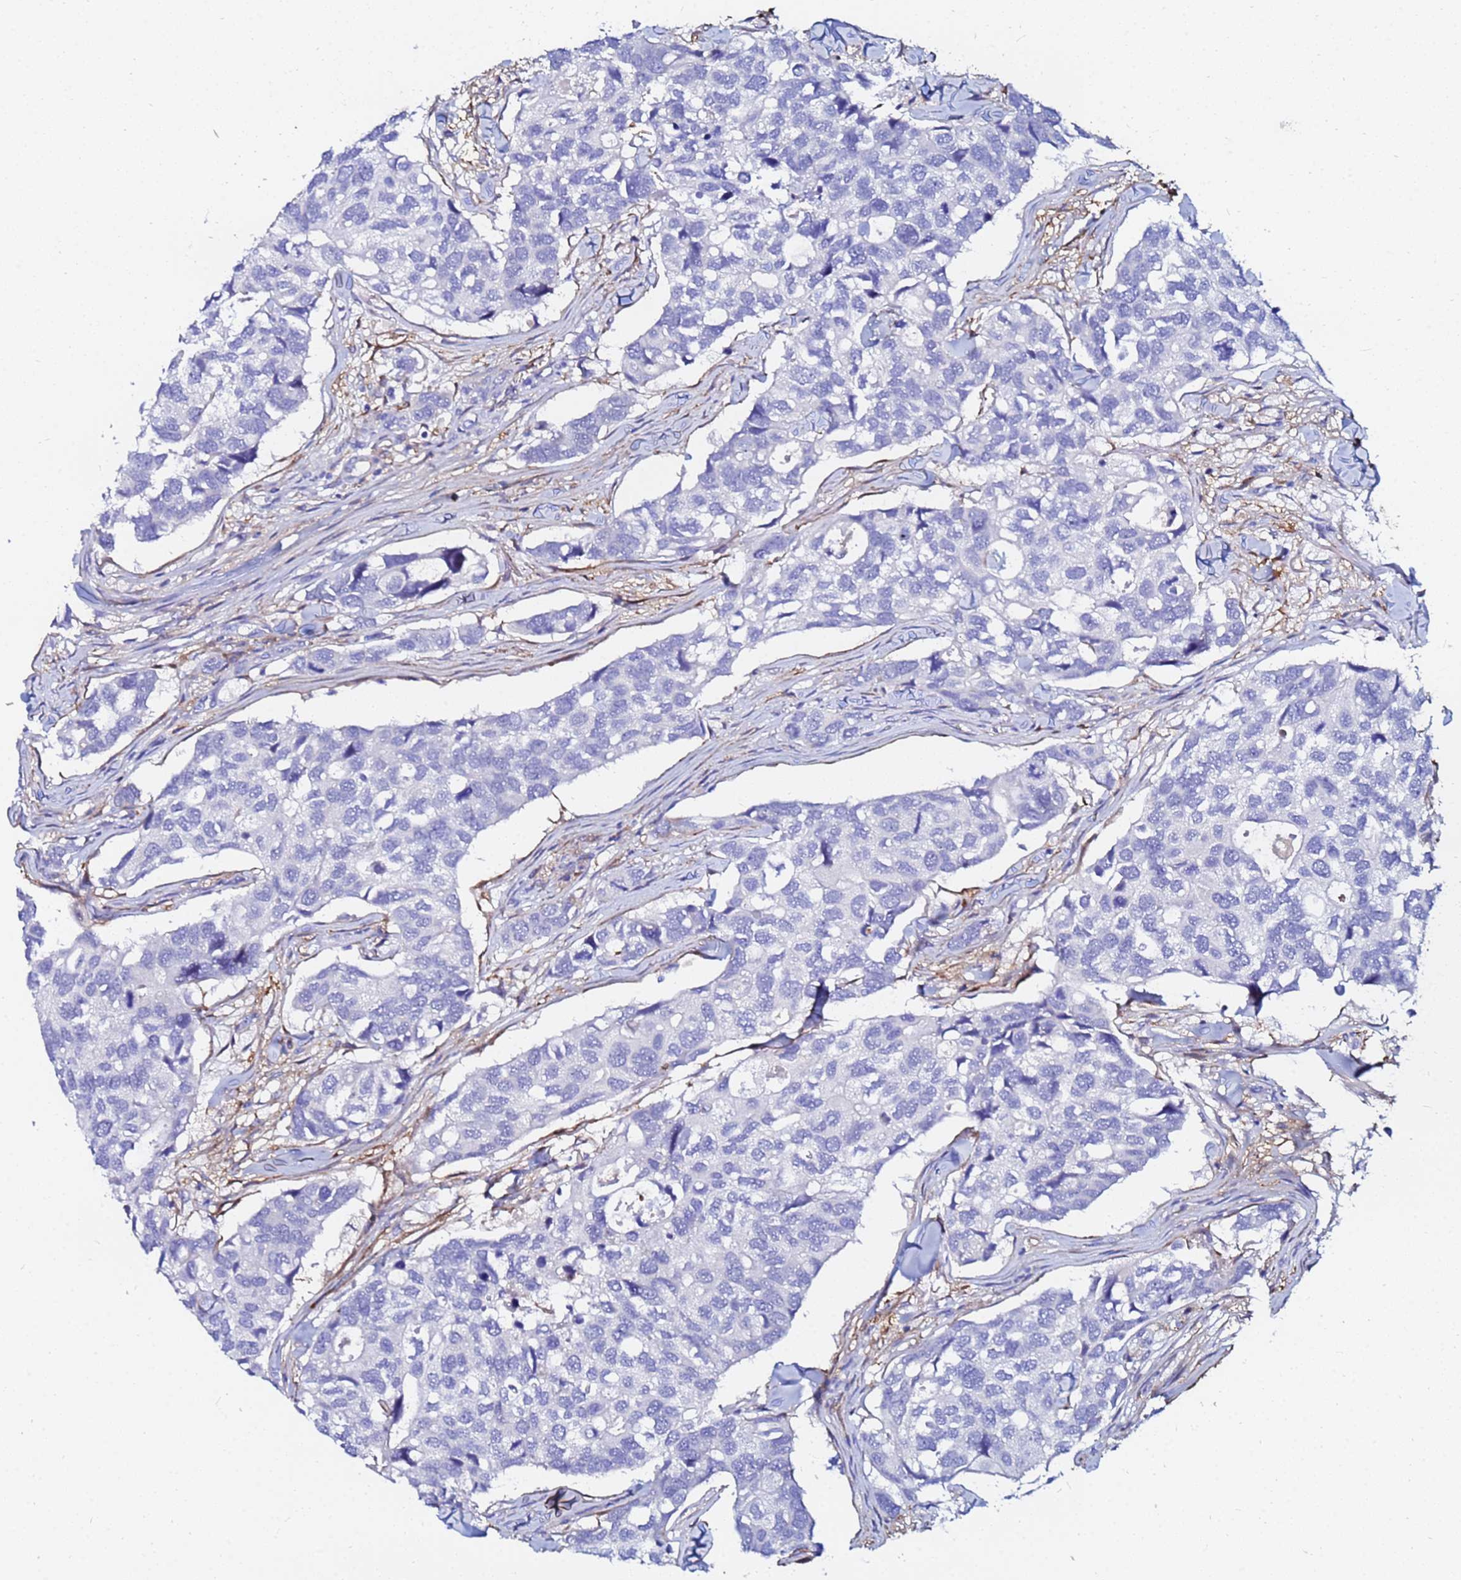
{"staining": {"intensity": "negative", "quantity": "none", "location": "none"}, "tissue": "breast cancer", "cell_type": "Tumor cells", "image_type": "cancer", "snomed": [{"axis": "morphology", "description": "Duct carcinoma"}, {"axis": "topography", "description": "Breast"}], "caption": "IHC image of breast cancer (invasive ductal carcinoma) stained for a protein (brown), which exhibits no expression in tumor cells.", "gene": "BASP1", "patient": {"sex": "female", "age": 83}}